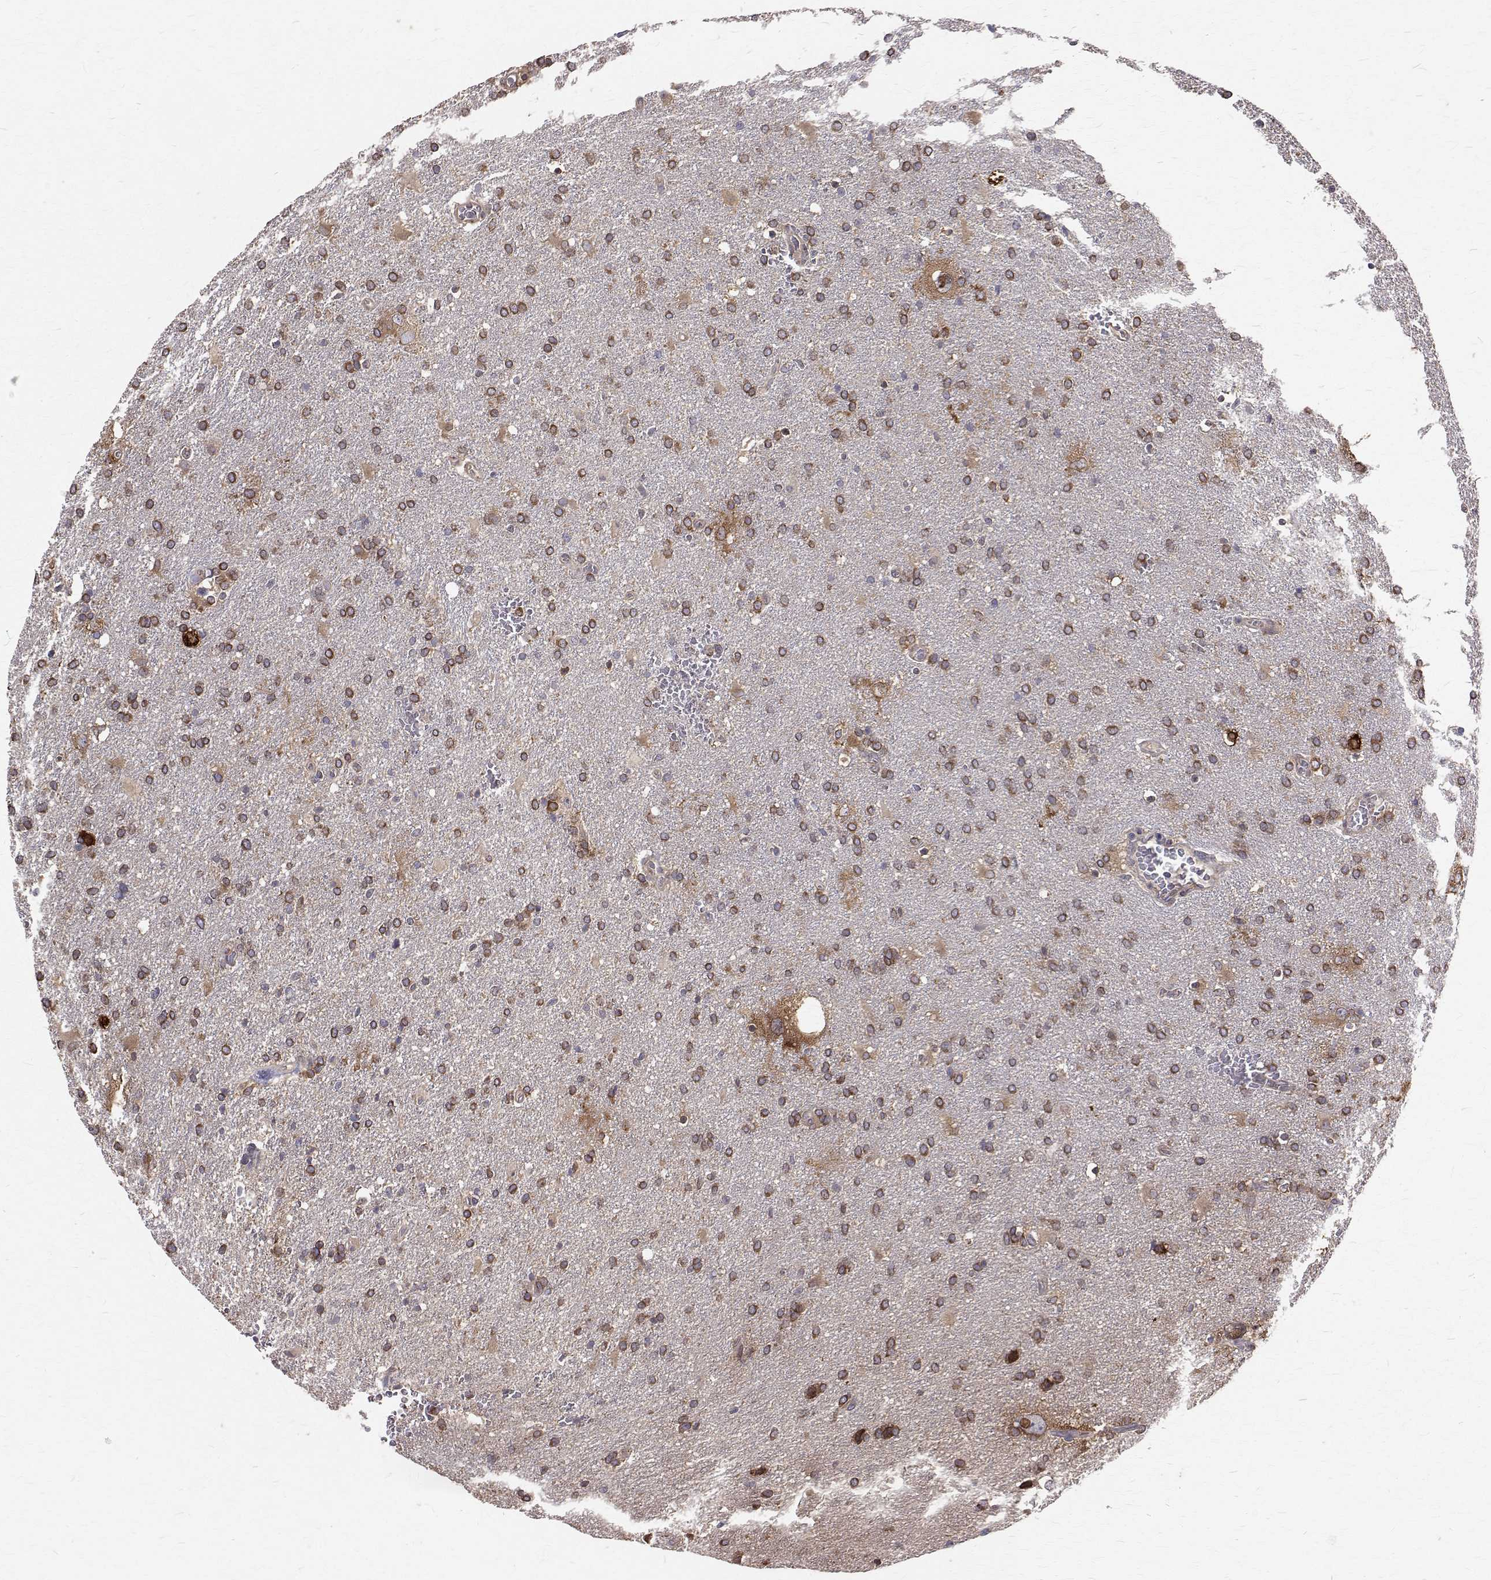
{"staining": {"intensity": "strong", "quantity": ">75%", "location": "cytoplasmic/membranous"}, "tissue": "glioma", "cell_type": "Tumor cells", "image_type": "cancer", "snomed": [{"axis": "morphology", "description": "Glioma, malignant, Low grade"}, {"axis": "topography", "description": "Brain"}], "caption": "This image shows glioma stained with IHC to label a protein in brown. The cytoplasmic/membranous of tumor cells show strong positivity for the protein. Nuclei are counter-stained blue.", "gene": "FARSB", "patient": {"sex": "male", "age": 66}}